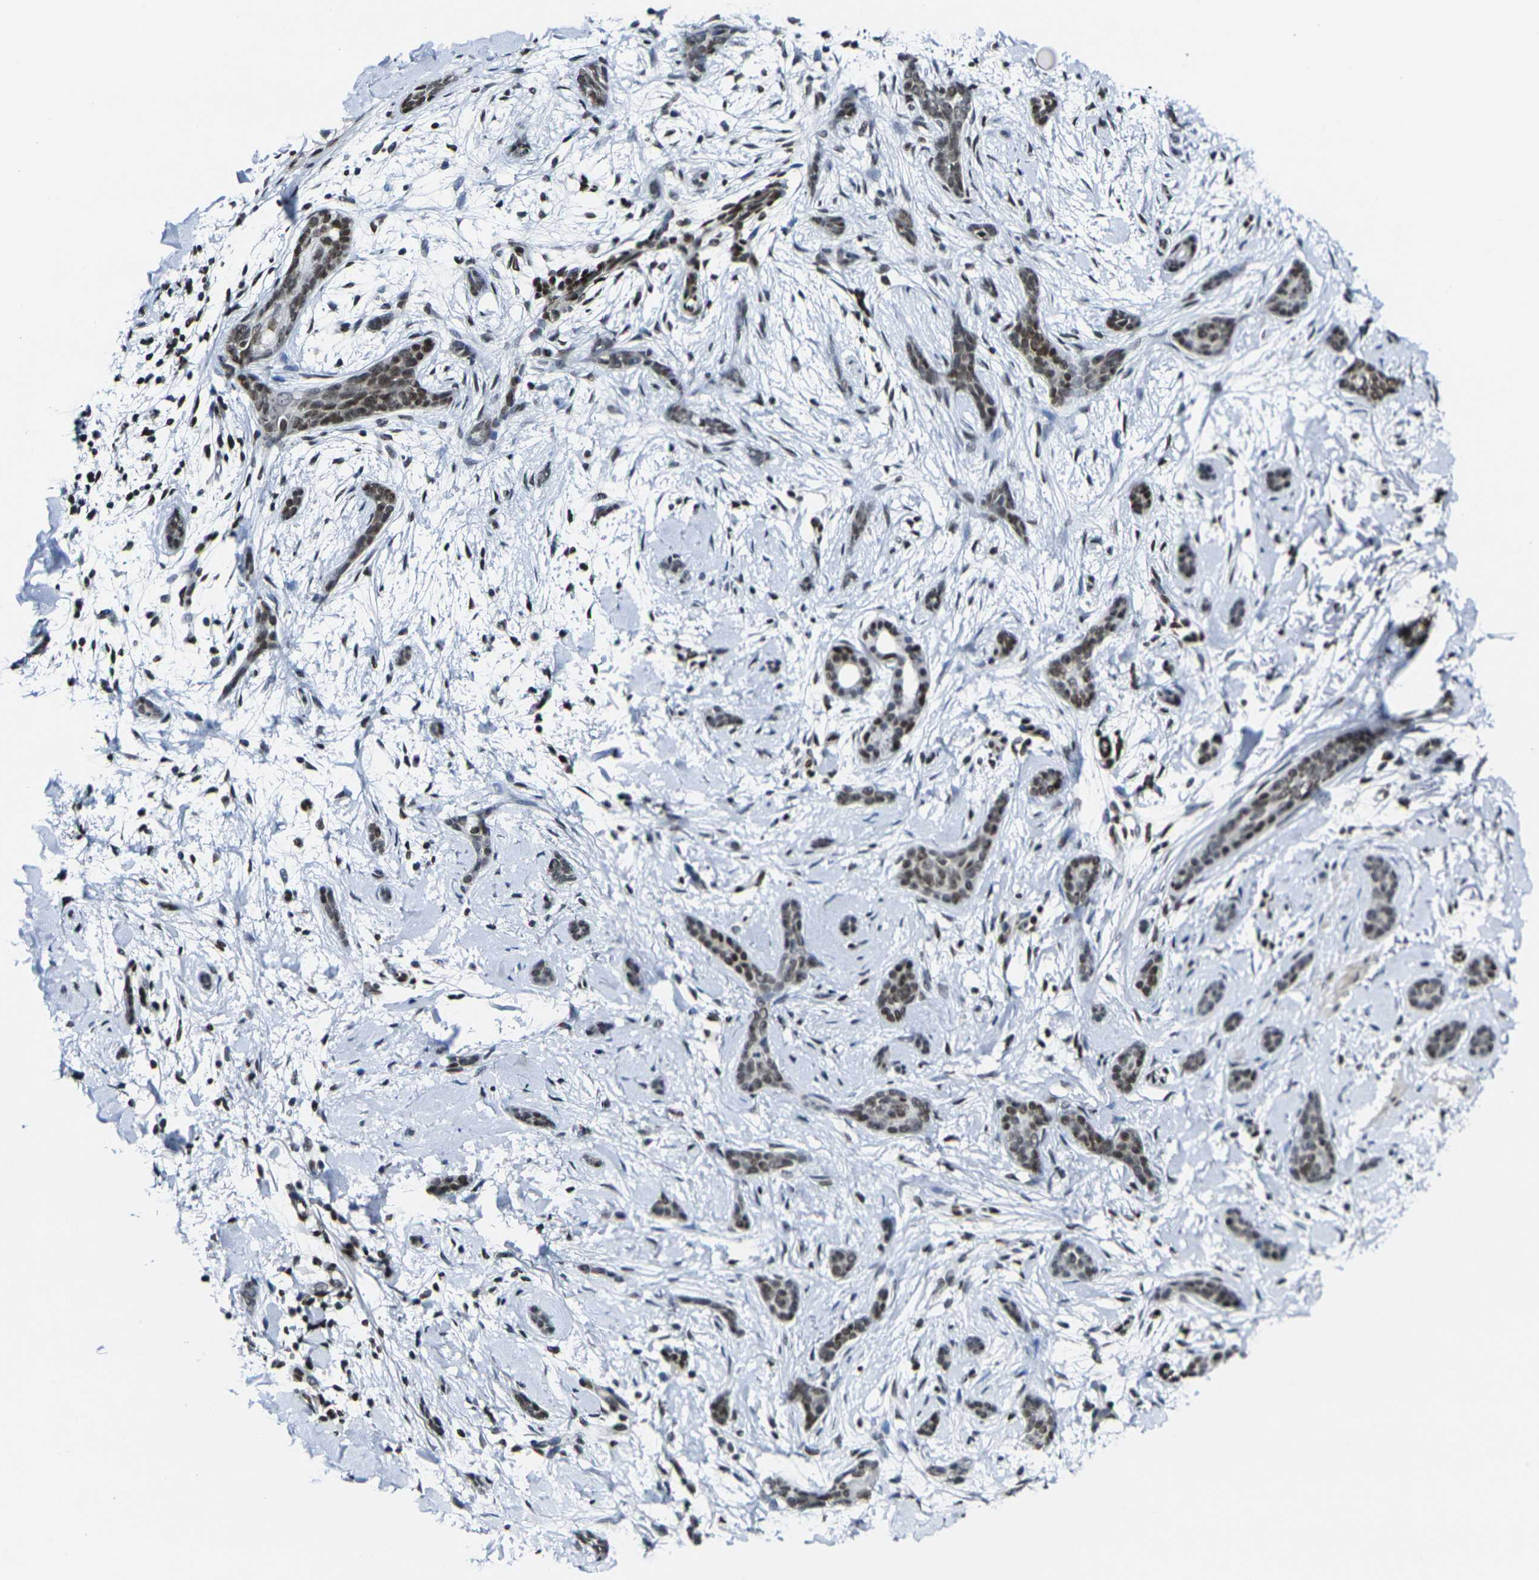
{"staining": {"intensity": "moderate", "quantity": ">75%", "location": "nuclear"}, "tissue": "skin cancer", "cell_type": "Tumor cells", "image_type": "cancer", "snomed": [{"axis": "morphology", "description": "Basal cell carcinoma"}, {"axis": "topography", "description": "Skin"}], "caption": "This micrograph demonstrates immunohistochemistry staining of skin basal cell carcinoma, with medium moderate nuclear expression in about >75% of tumor cells.", "gene": "H1-10", "patient": {"sex": "female", "age": 58}}